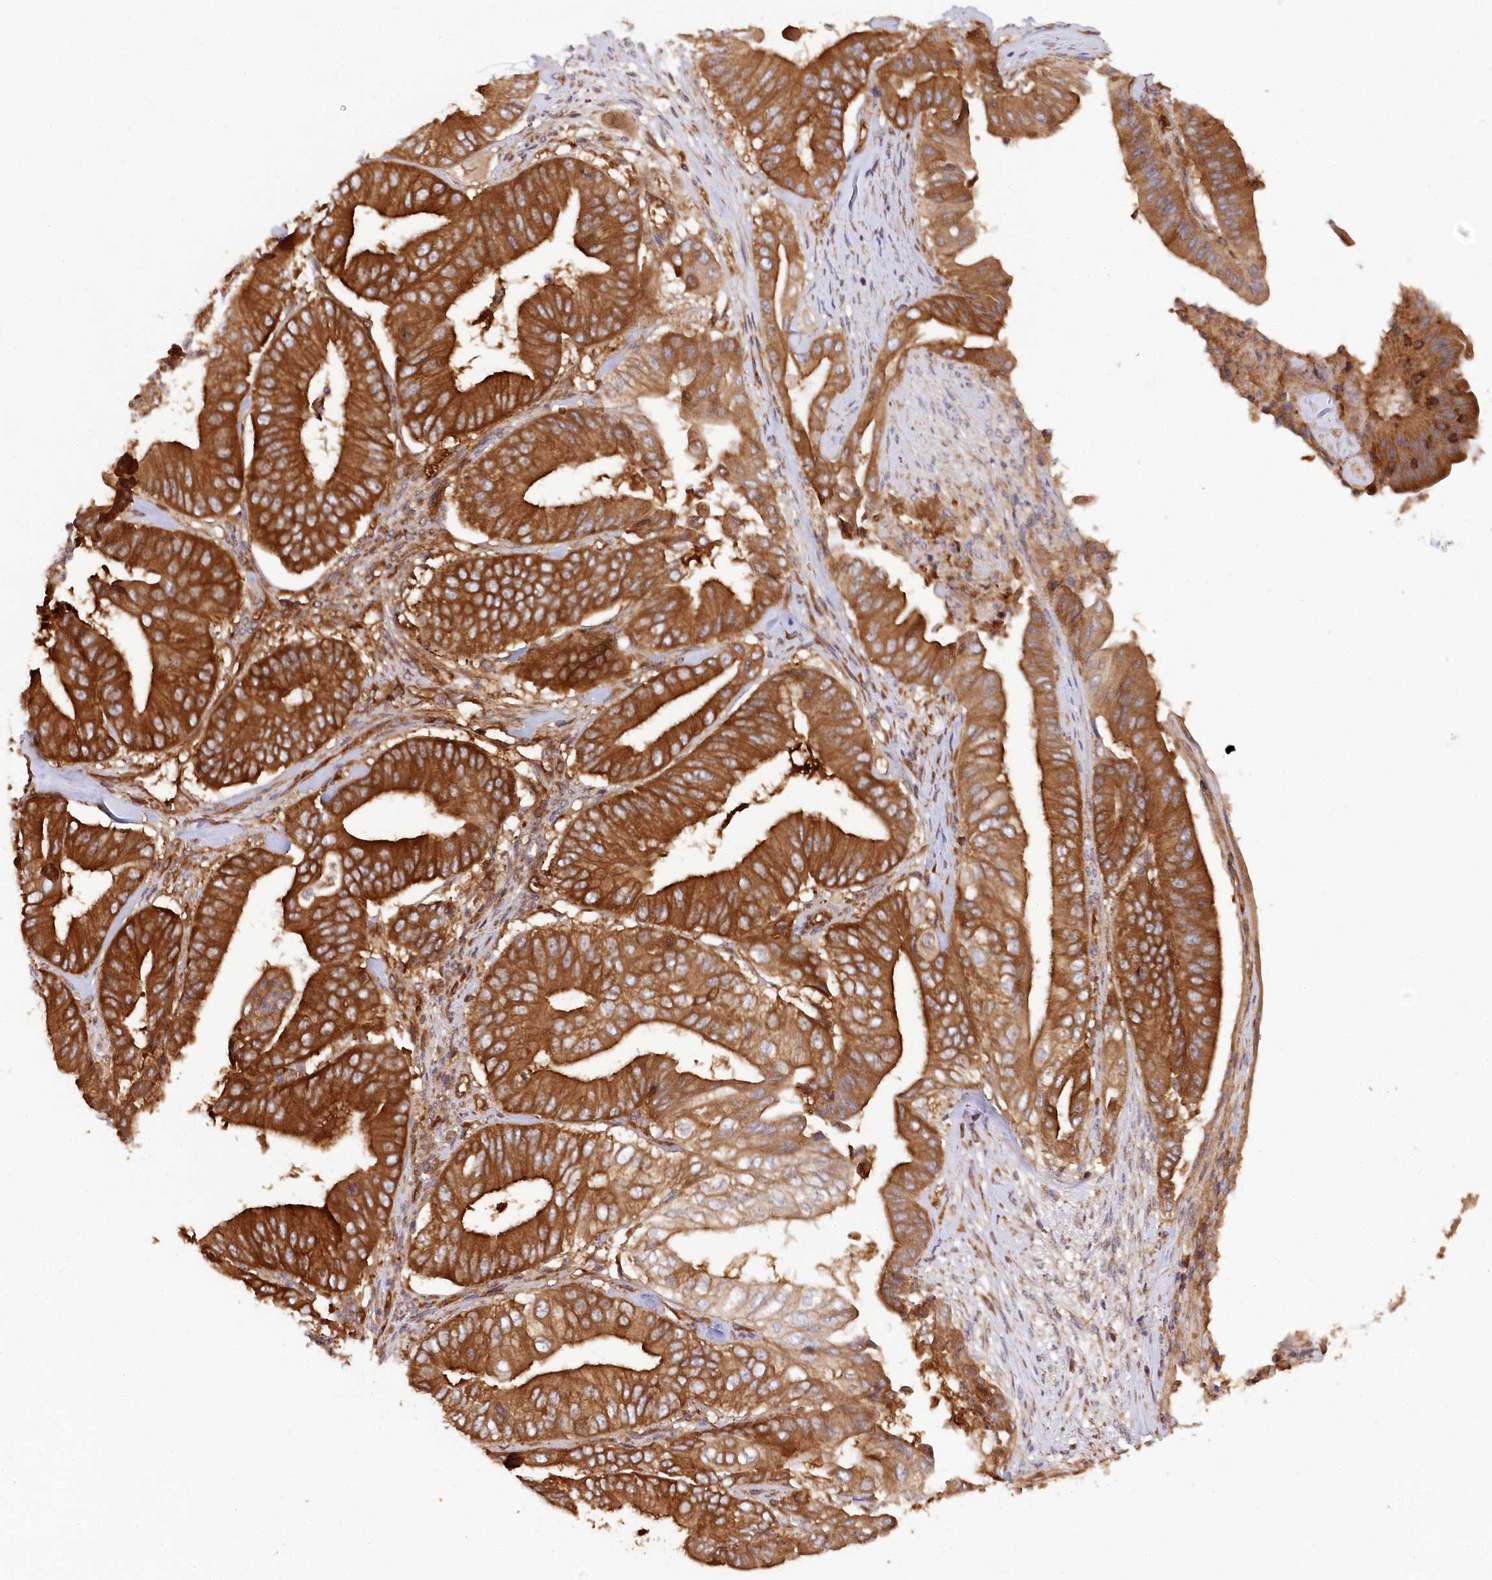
{"staining": {"intensity": "strong", "quantity": ">75%", "location": "cytoplasmic/membranous"}, "tissue": "pancreatic cancer", "cell_type": "Tumor cells", "image_type": "cancer", "snomed": [{"axis": "morphology", "description": "Adenocarcinoma, NOS"}, {"axis": "topography", "description": "Pancreas"}], "caption": "Protein analysis of pancreatic cancer tissue shows strong cytoplasmic/membranous staining in about >75% of tumor cells.", "gene": "PAIP2", "patient": {"sex": "female", "age": 77}}